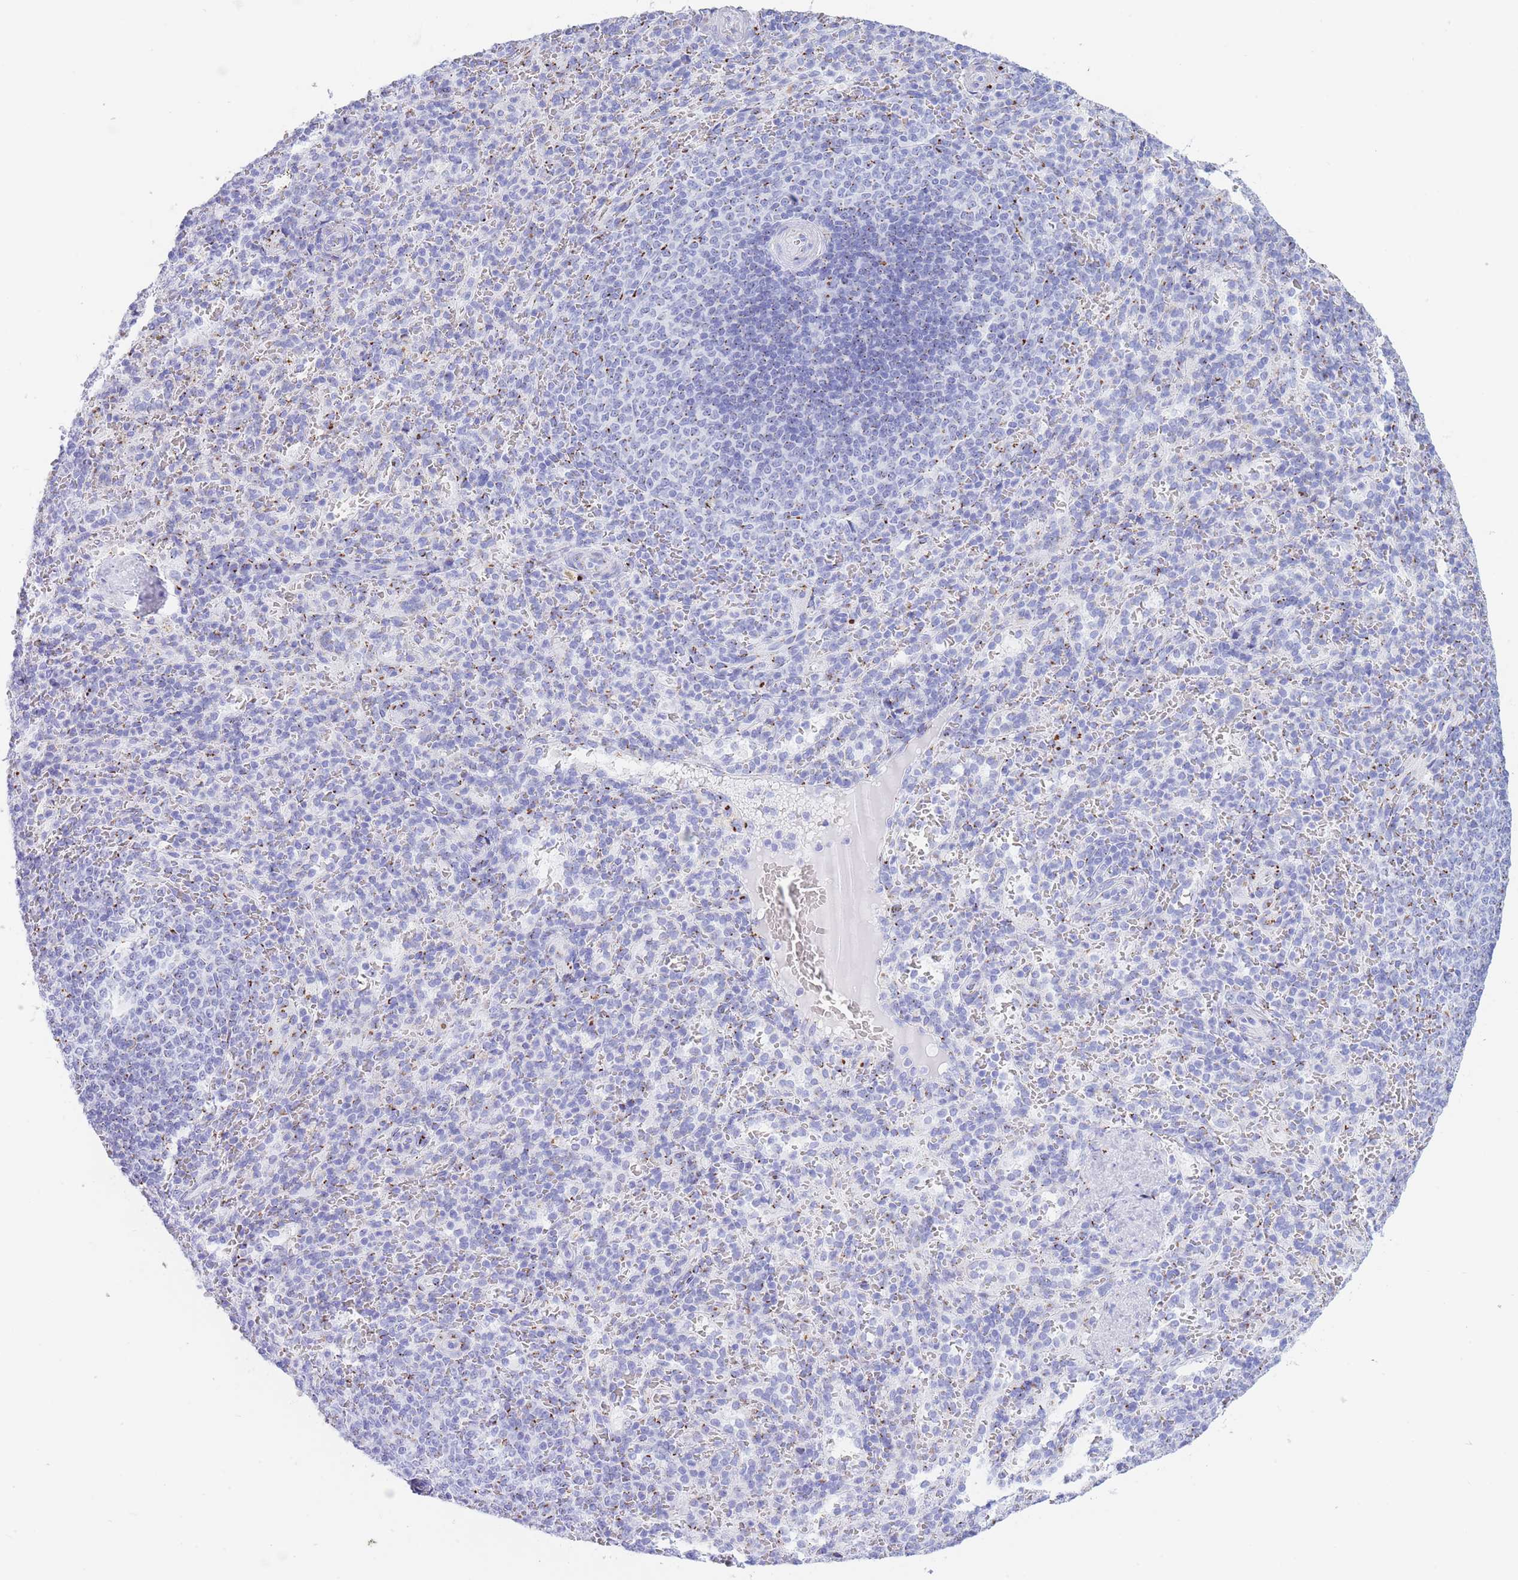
{"staining": {"intensity": "negative", "quantity": "none", "location": "none"}, "tissue": "spleen", "cell_type": "Cells in red pulp", "image_type": "normal", "snomed": [{"axis": "morphology", "description": "Normal tissue, NOS"}, {"axis": "topography", "description": "Spleen"}], "caption": "Spleen stained for a protein using immunohistochemistry reveals no positivity cells in red pulp.", "gene": "FAM3C", "patient": {"sex": "female", "age": 21}}